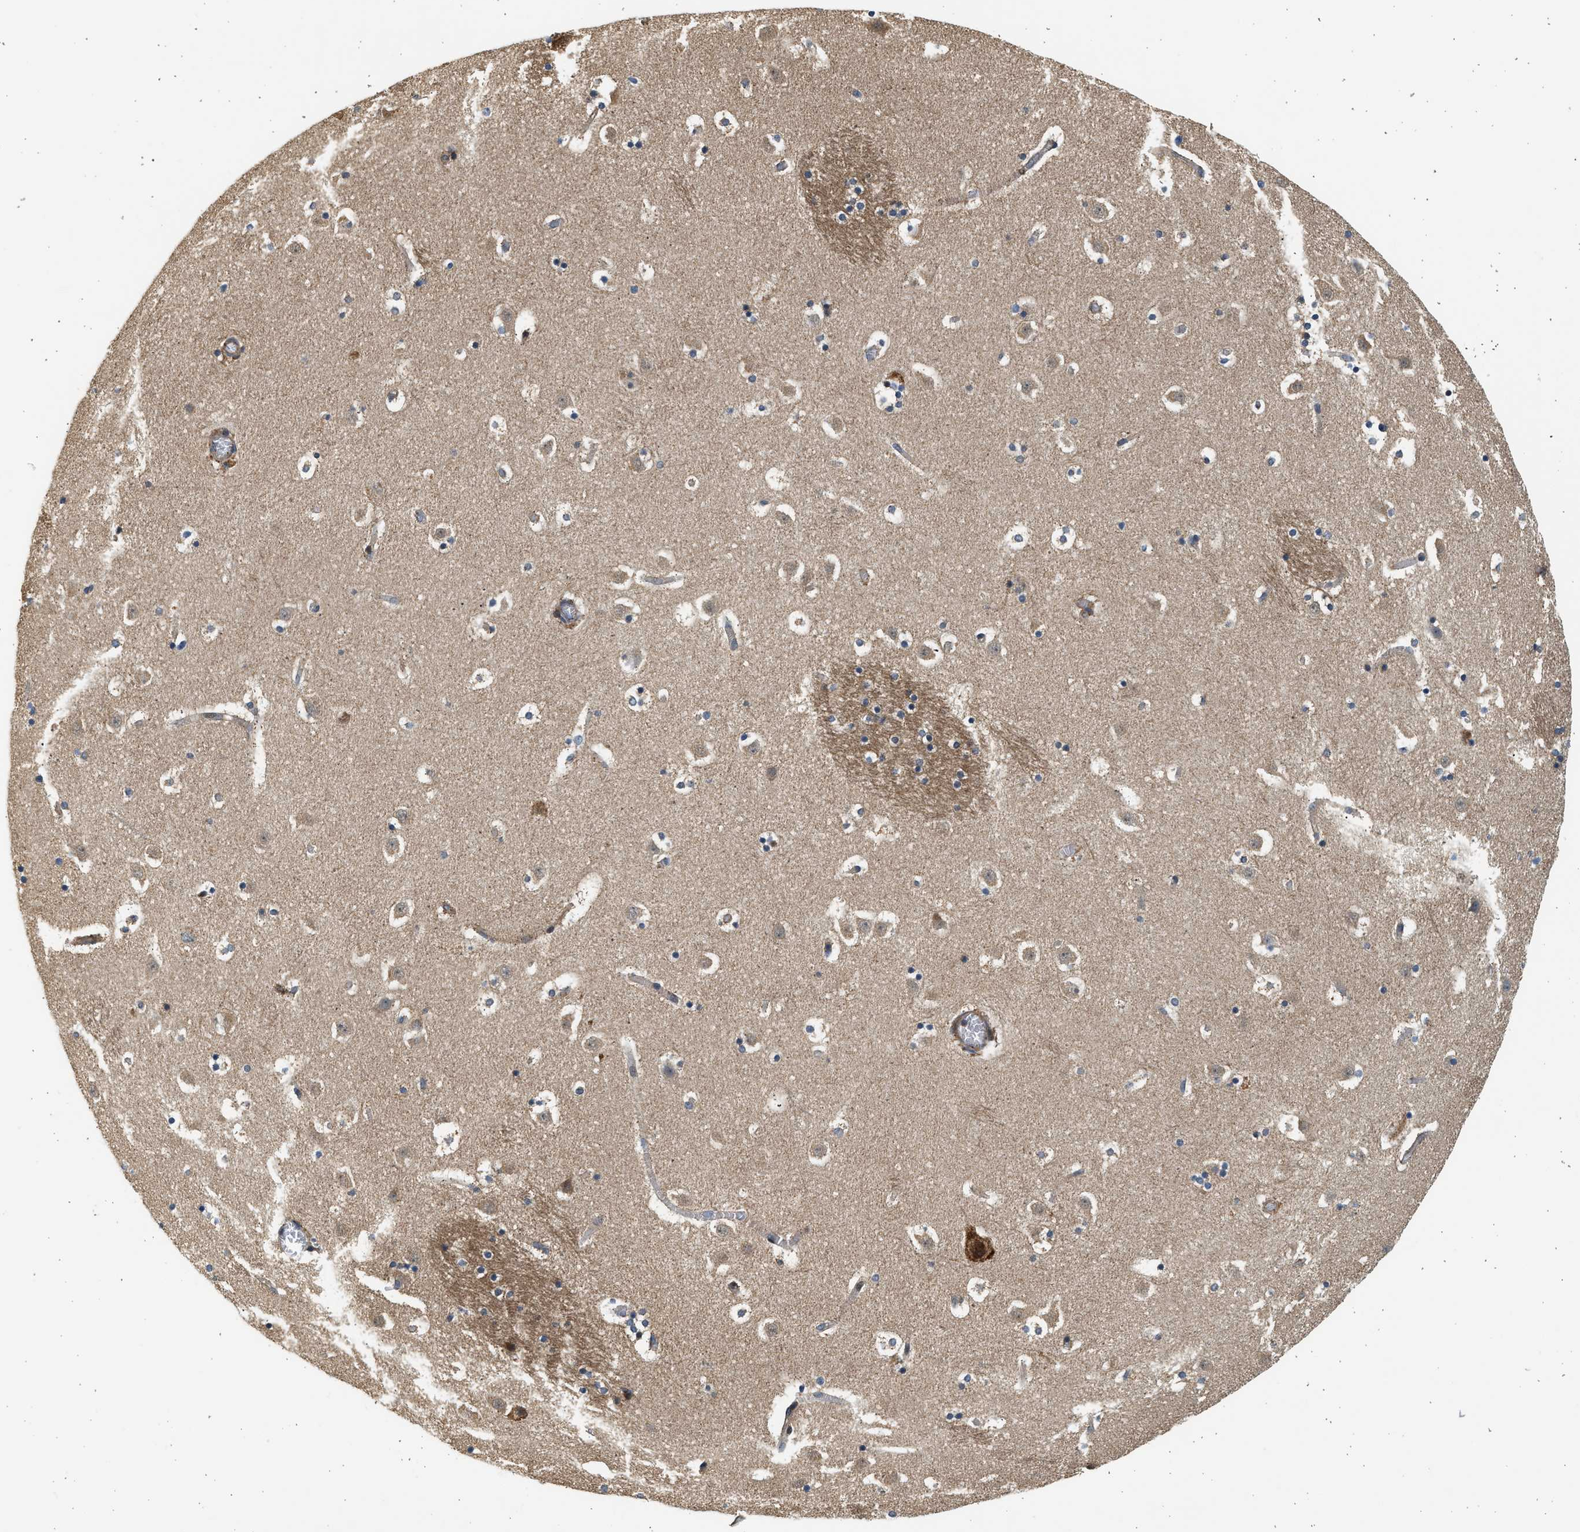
{"staining": {"intensity": "weak", "quantity": "<25%", "location": "cytoplasmic/membranous"}, "tissue": "caudate", "cell_type": "Glial cells", "image_type": "normal", "snomed": [{"axis": "morphology", "description": "Normal tissue, NOS"}, {"axis": "topography", "description": "Lateral ventricle wall"}], "caption": "Image shows no protein positivity in glial cells of normal caudate. (Brightfield microscopy of DAB (3,3'-diaminobenzidine) IHC at high magnification).", "gene": "NRSN2", "patient": {"sex": "male", "age": 45}}